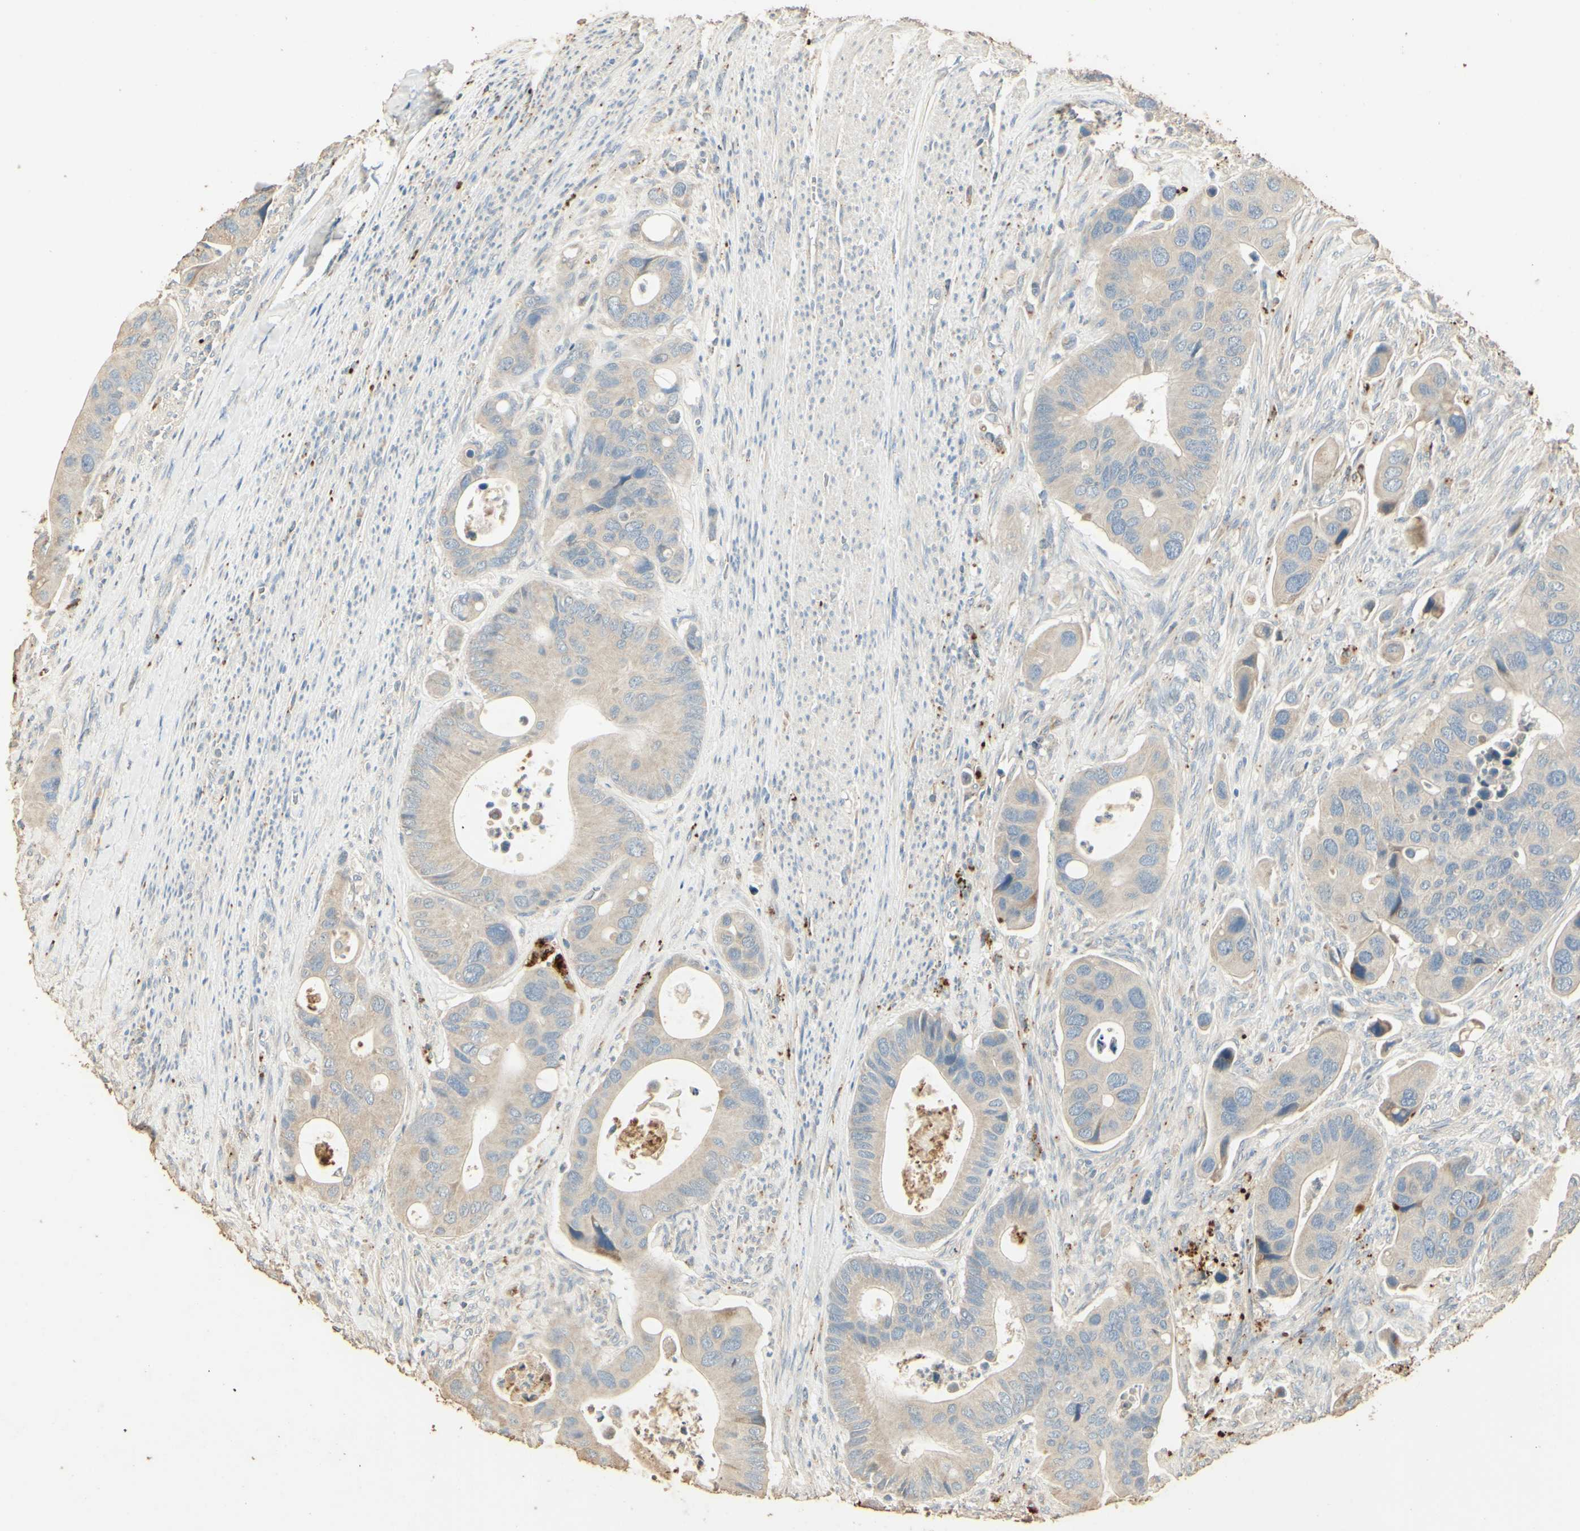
{"staining": {"intensity": "negative", "quantity": "none", "location": "none"}, "tissue": "colorectal cancer", "cell_type": "Tumor cells", "image_type": "cancer", "snomed": [{"axis": "morphology", "description": "Adenocarcinoma, NOS"}, {"axis": "topography", "description": "Rectum"}], "caption": "DAB immunohistochemical staining of human colorectal cancer exhibits no significant positivity in tumor cells.", "gene": "ARHGEF17", "patient": {"sex": "female", "age": 57}}